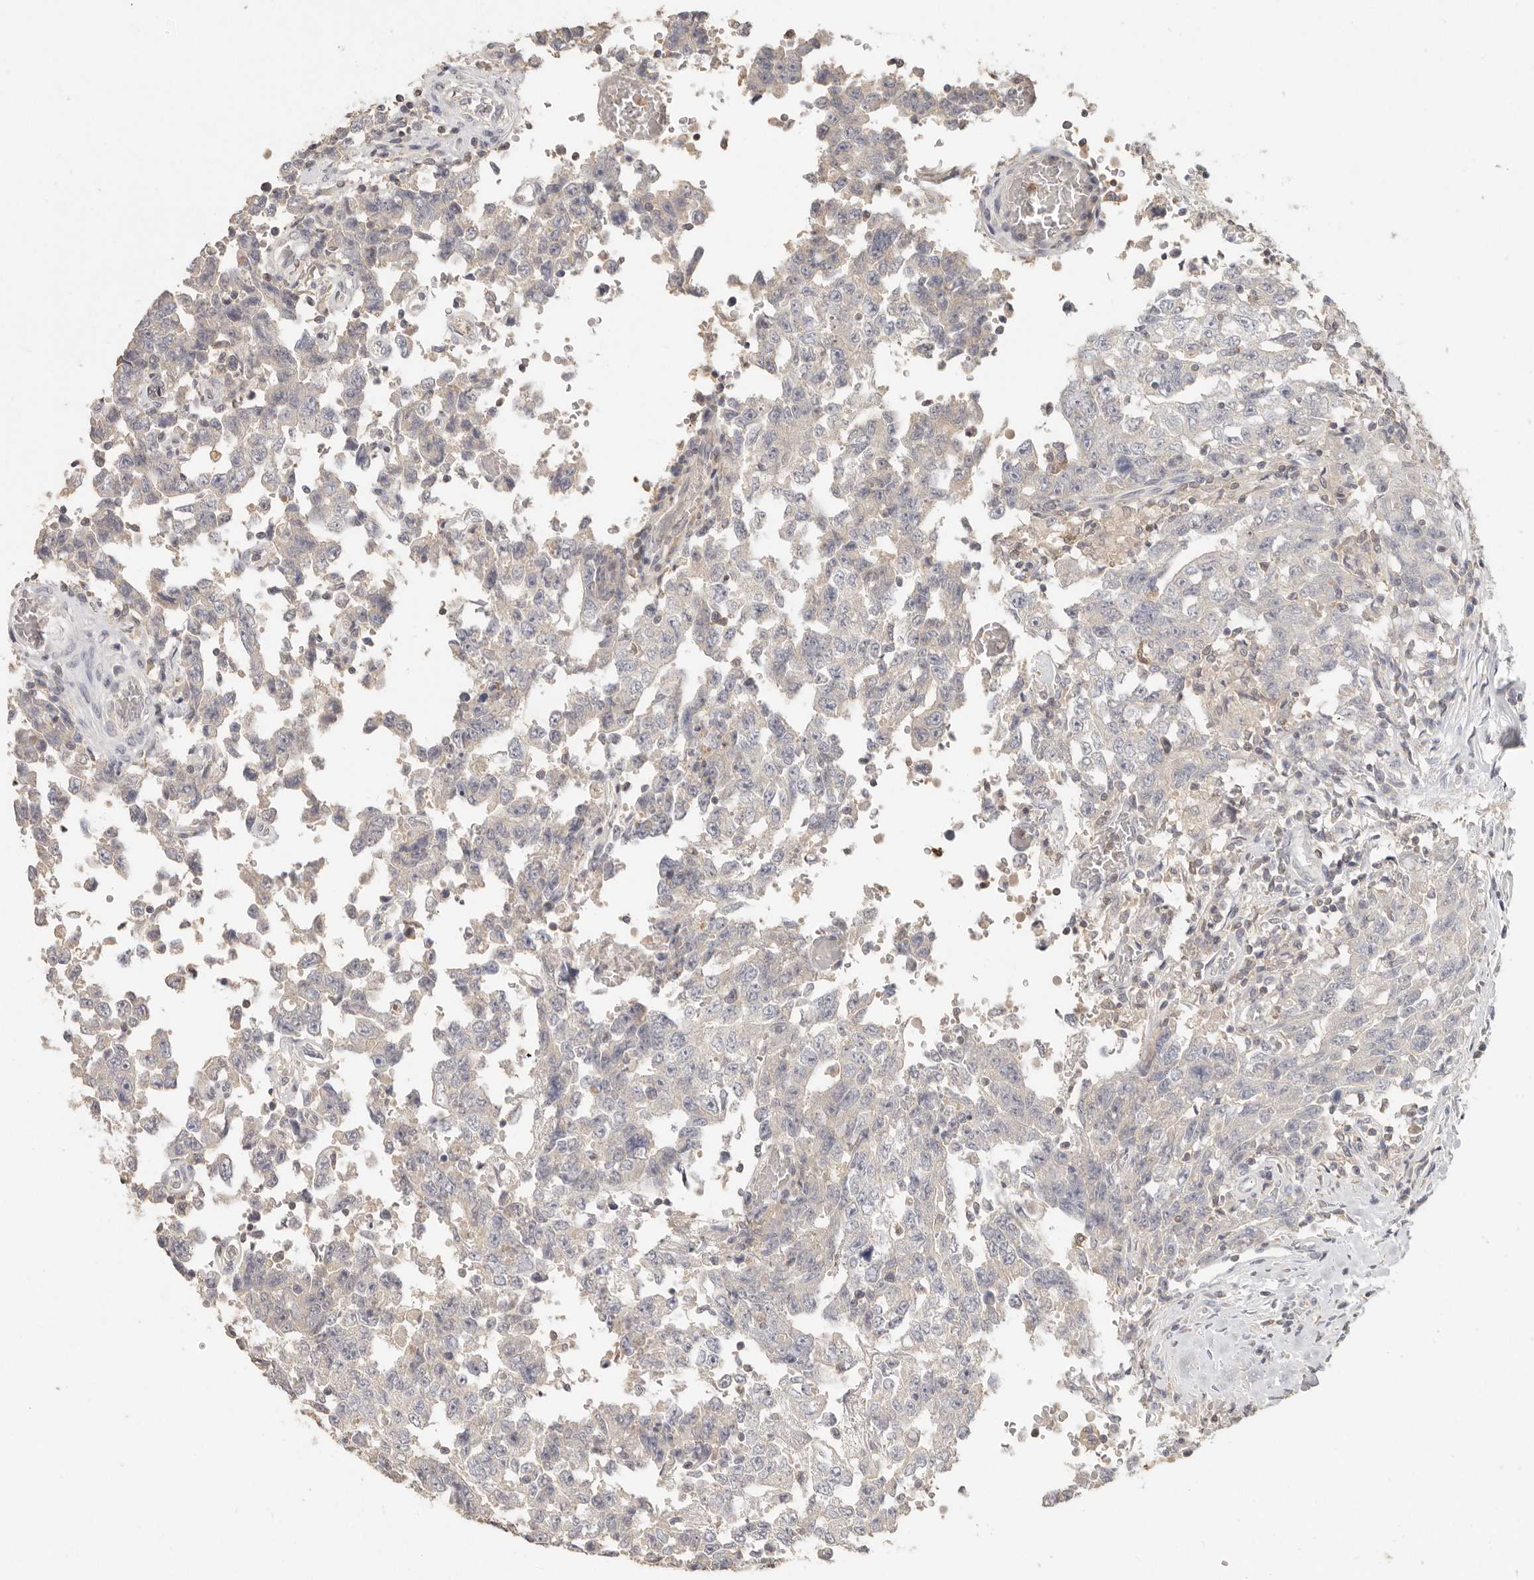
{"staining": {"intensity": "negative", "quantity": "none", "location": "none"}, "tissue": "testis cancer", "cell_type": "Tumor cells", "image_type": "cancer", "snomed": [{"axis": "morphology", "description": "Carcinoma, Embryonal, NOS"}, {"axis": "topography", "description": "Testis"}], "caption": "Testis embryonal carcinoma was stained to show a protein in brown. There is no significant positivity in tumor cells.", "gene": "CSK", "patient": {"sex": "male", "age": 26}}